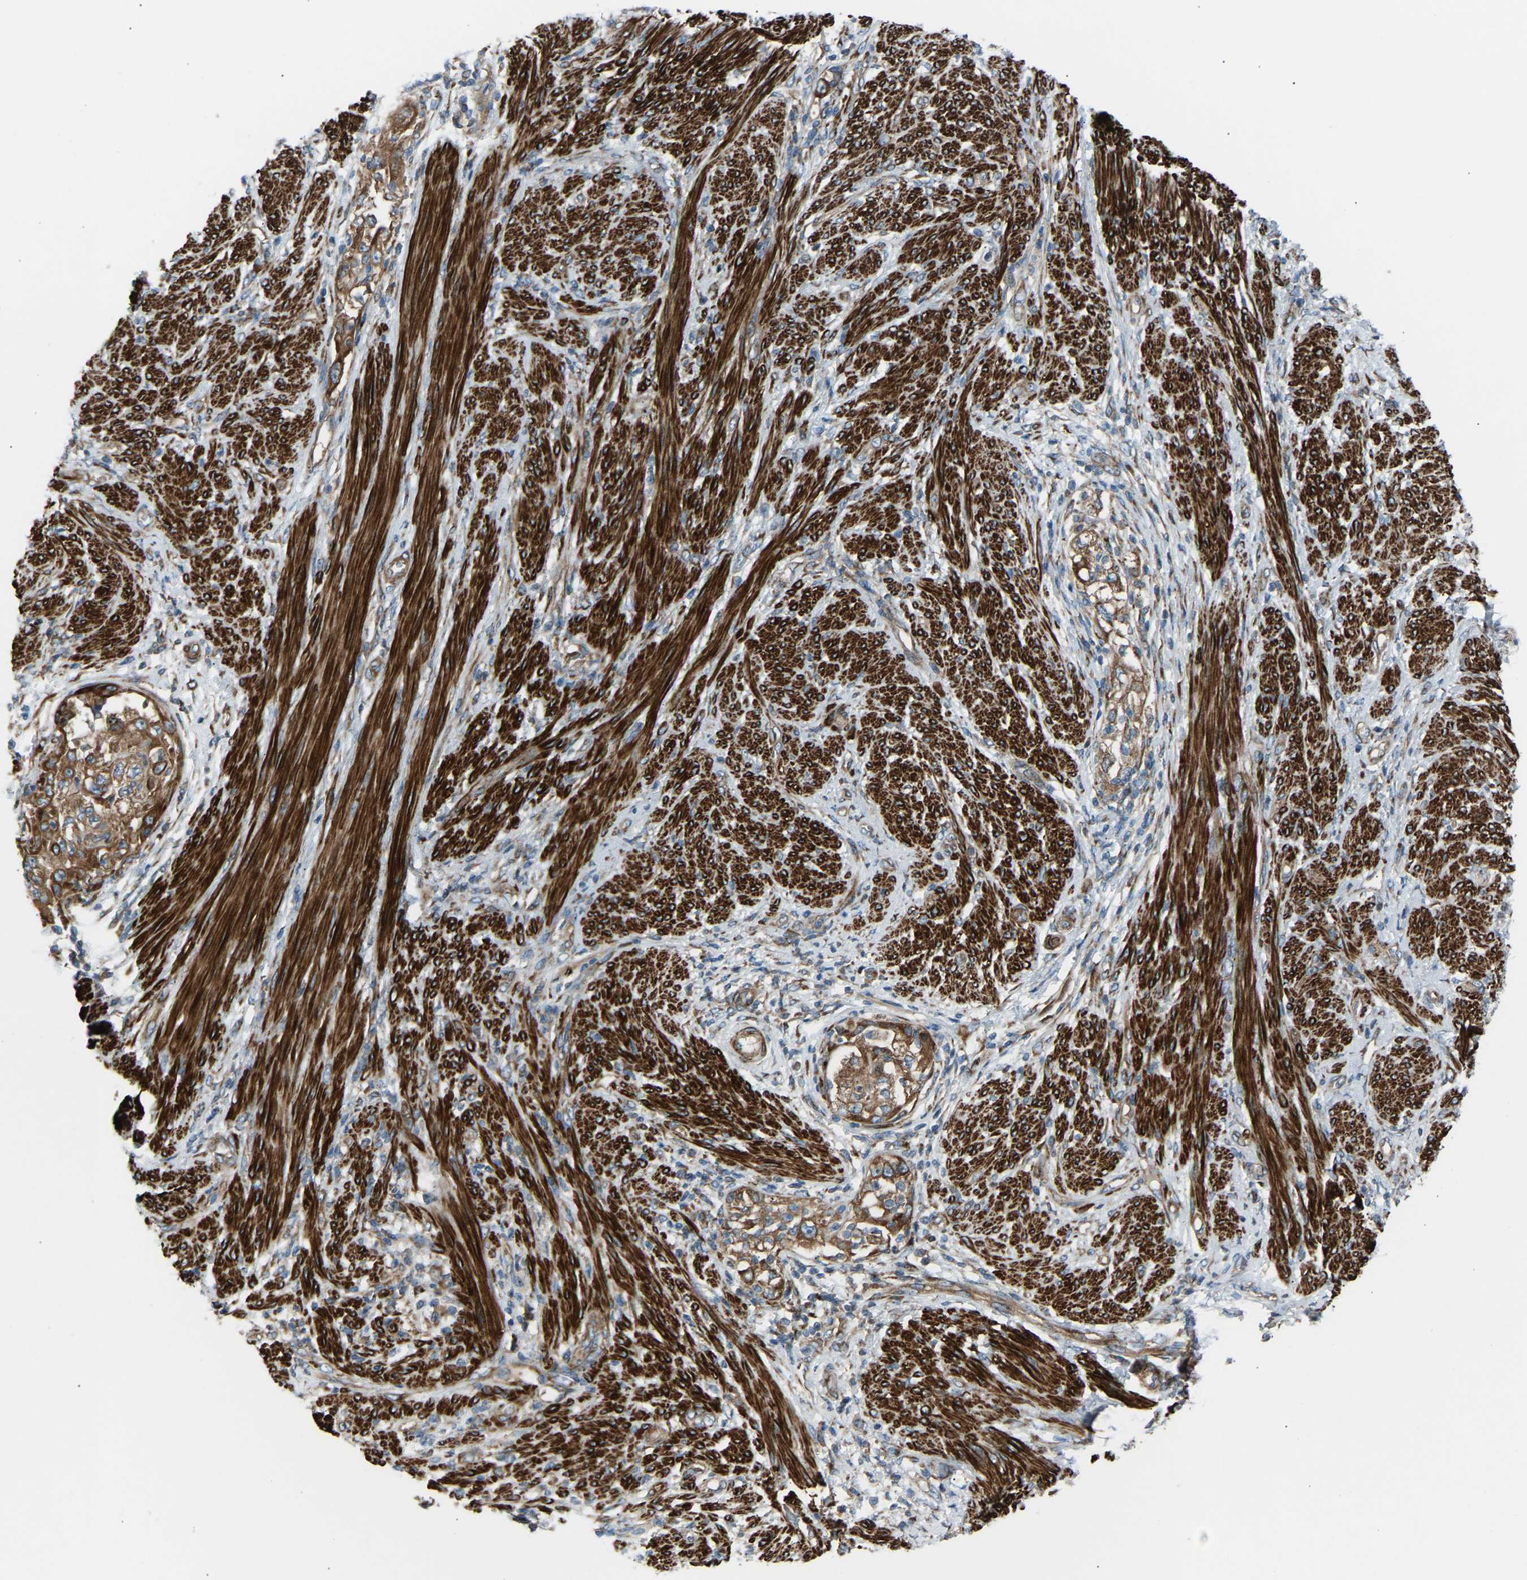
{"staining": {"intensity": "strong", "quantity": ">75%", "location": "cytoplasmic/membranous"}, "tissue": "endometrial cancer", "cell_type": "Tumor cells", "image_type": "cancer", "snomed": [{"axis": "morphology", "description": "Adenocarcinoma, NOS"}, {"axis": "topography", "description": "Endometrium"}], "caption": "Human endometrial adenocarcinoma stained with a protein marker reveals strong staining in tumor cells.", "gene": "VPS41", "patient": {"sex": "female", "age": 85}}